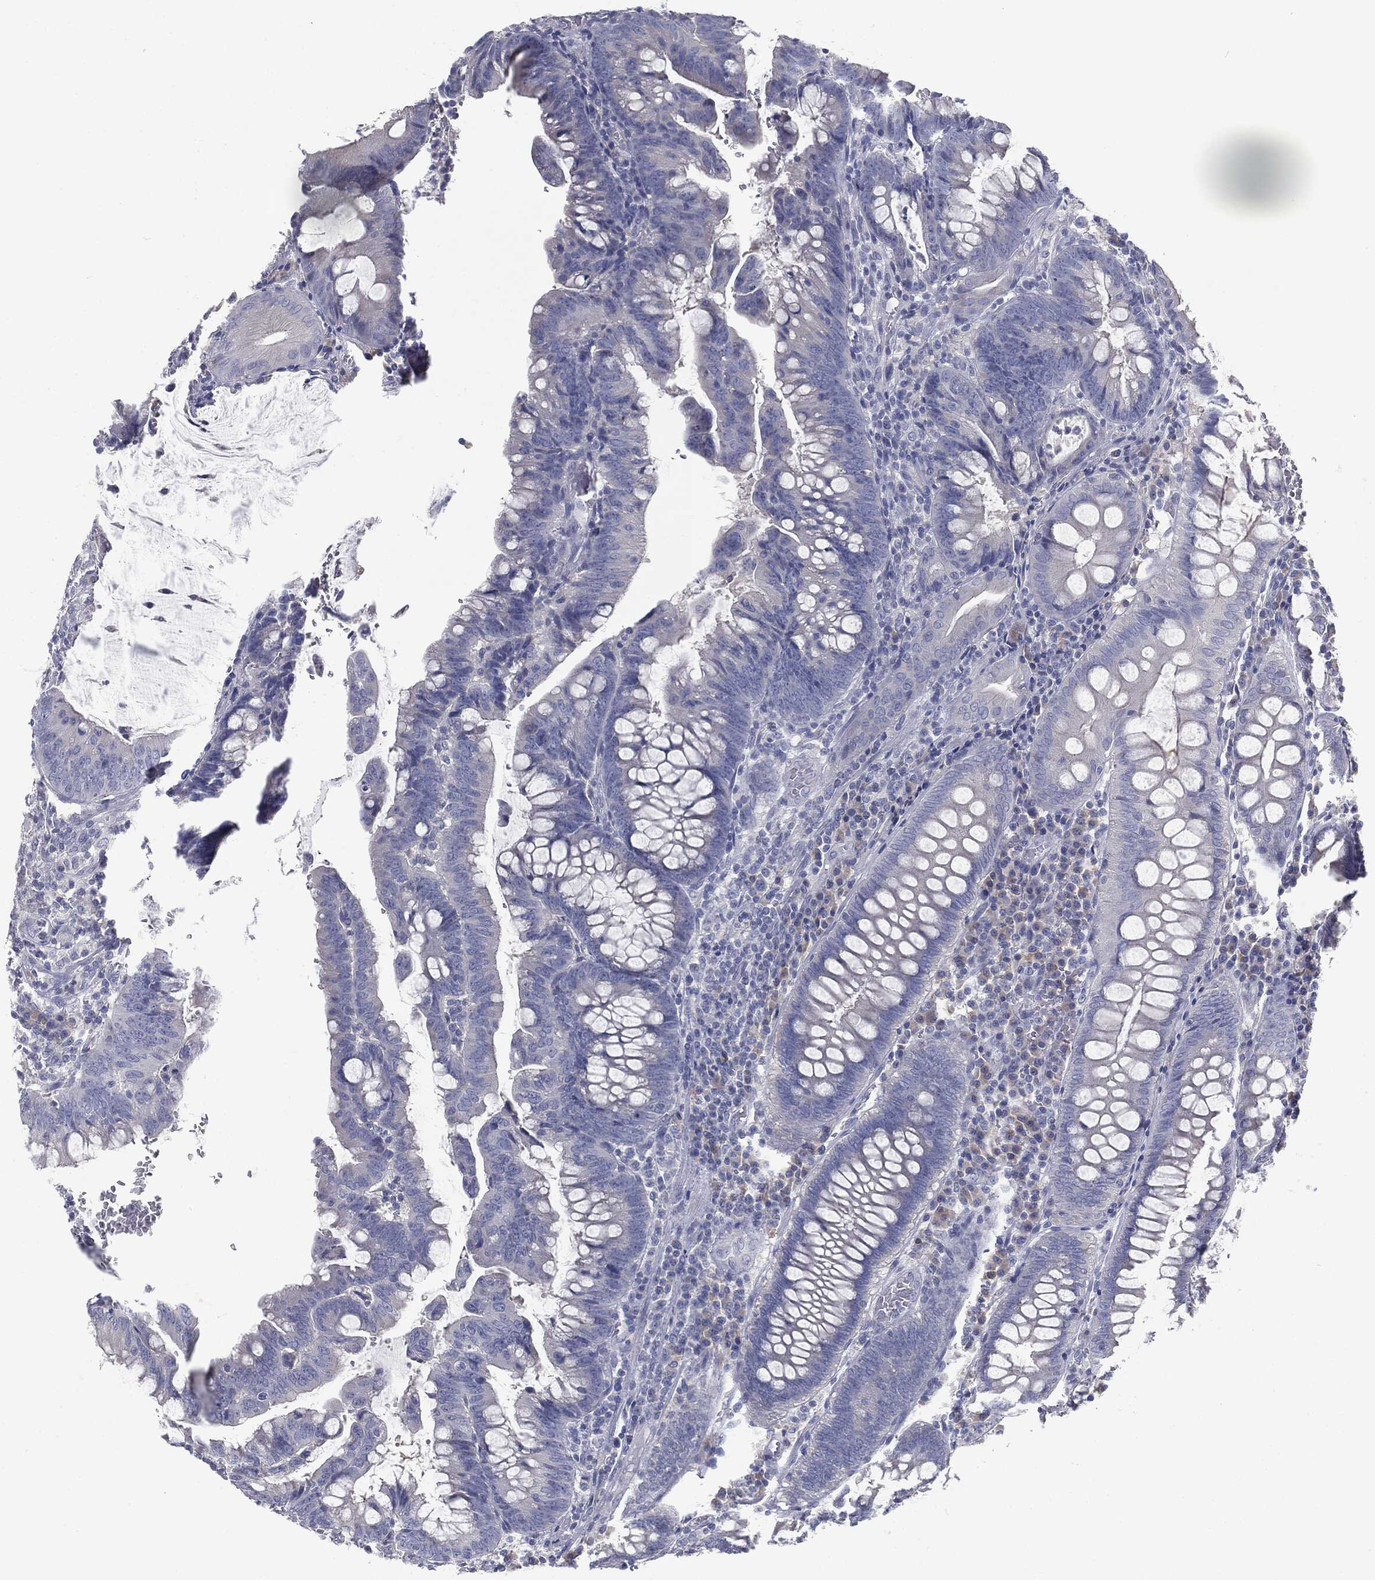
{"staining": {"intensity": "negative", "quantity": "none", "location": "none"}, "tissue": "colorectal cancer", "cell_type": "Tumor cells", "image_type": "cancer", "snomed": [{"axis": "morphology", "description": "Adenocarcinoma, NOS"}, {"axis": "topography", "description": "Colon"}], "caption": "There is no significant positivity in tumor cells of colorectal adenocarcinoma.", "gene": "CAV3", "patient": {"sex": "male", "age": 62}}